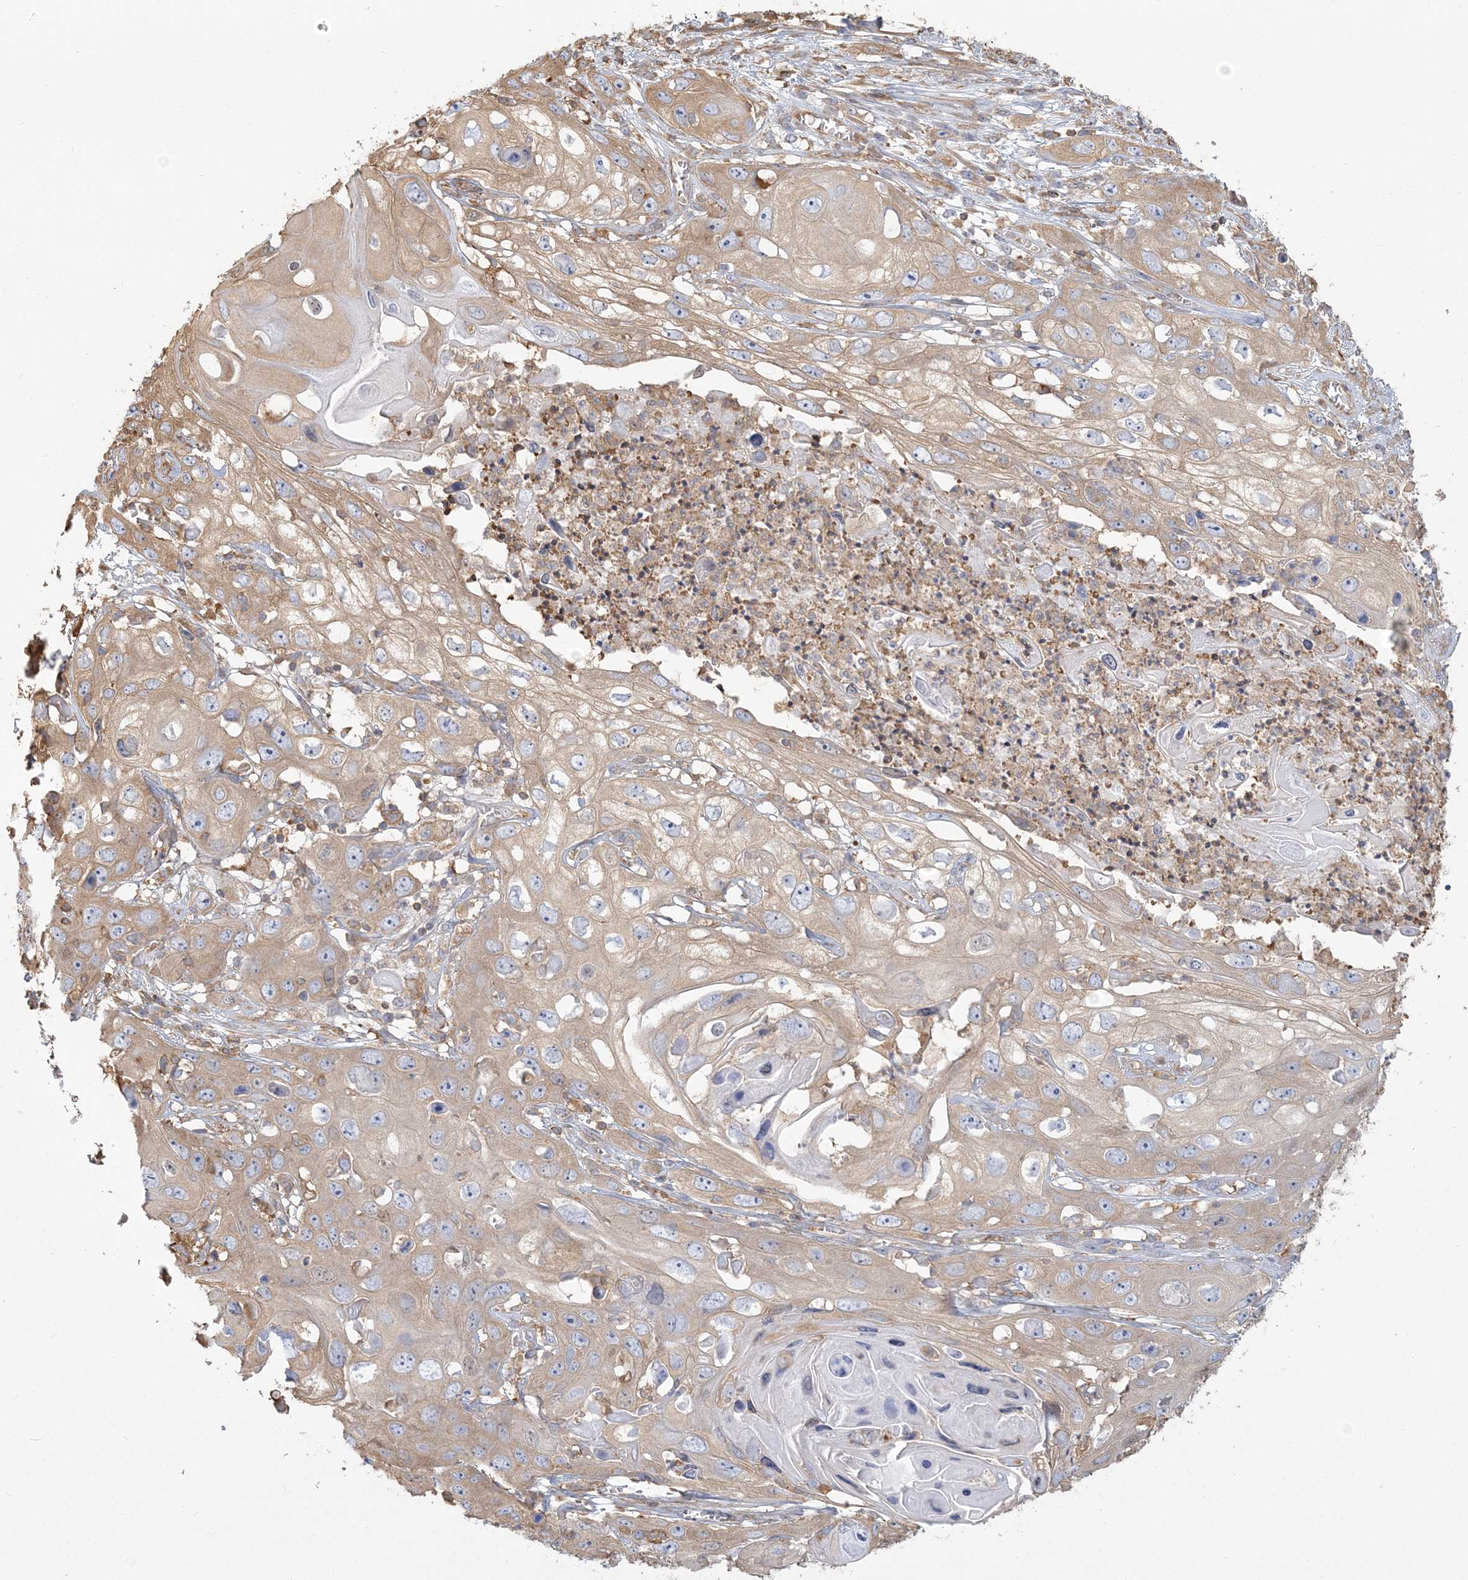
{"staining": {"intensity": "weak", "quantity": ">75%", "location": "cytoplasmic/membranous"}, "tissue": "skin cancer", "cell_type": "Tumor cells", "image_type": "cancer", "snomed": [{"axis": "morphology", "description": "Squamous cell carcinoma, NOS"}, {"axis": "topography", "description": "Skin"}], "caption": "The photomicrograph exhibits immunohistochemical staining of skin cancer. There is weak cytoplasmic/membranous staining is seen in approximately >75% of tumor cells.", "gene": "ANKS1A", "patient": {"sex": "male", "age": 55}}